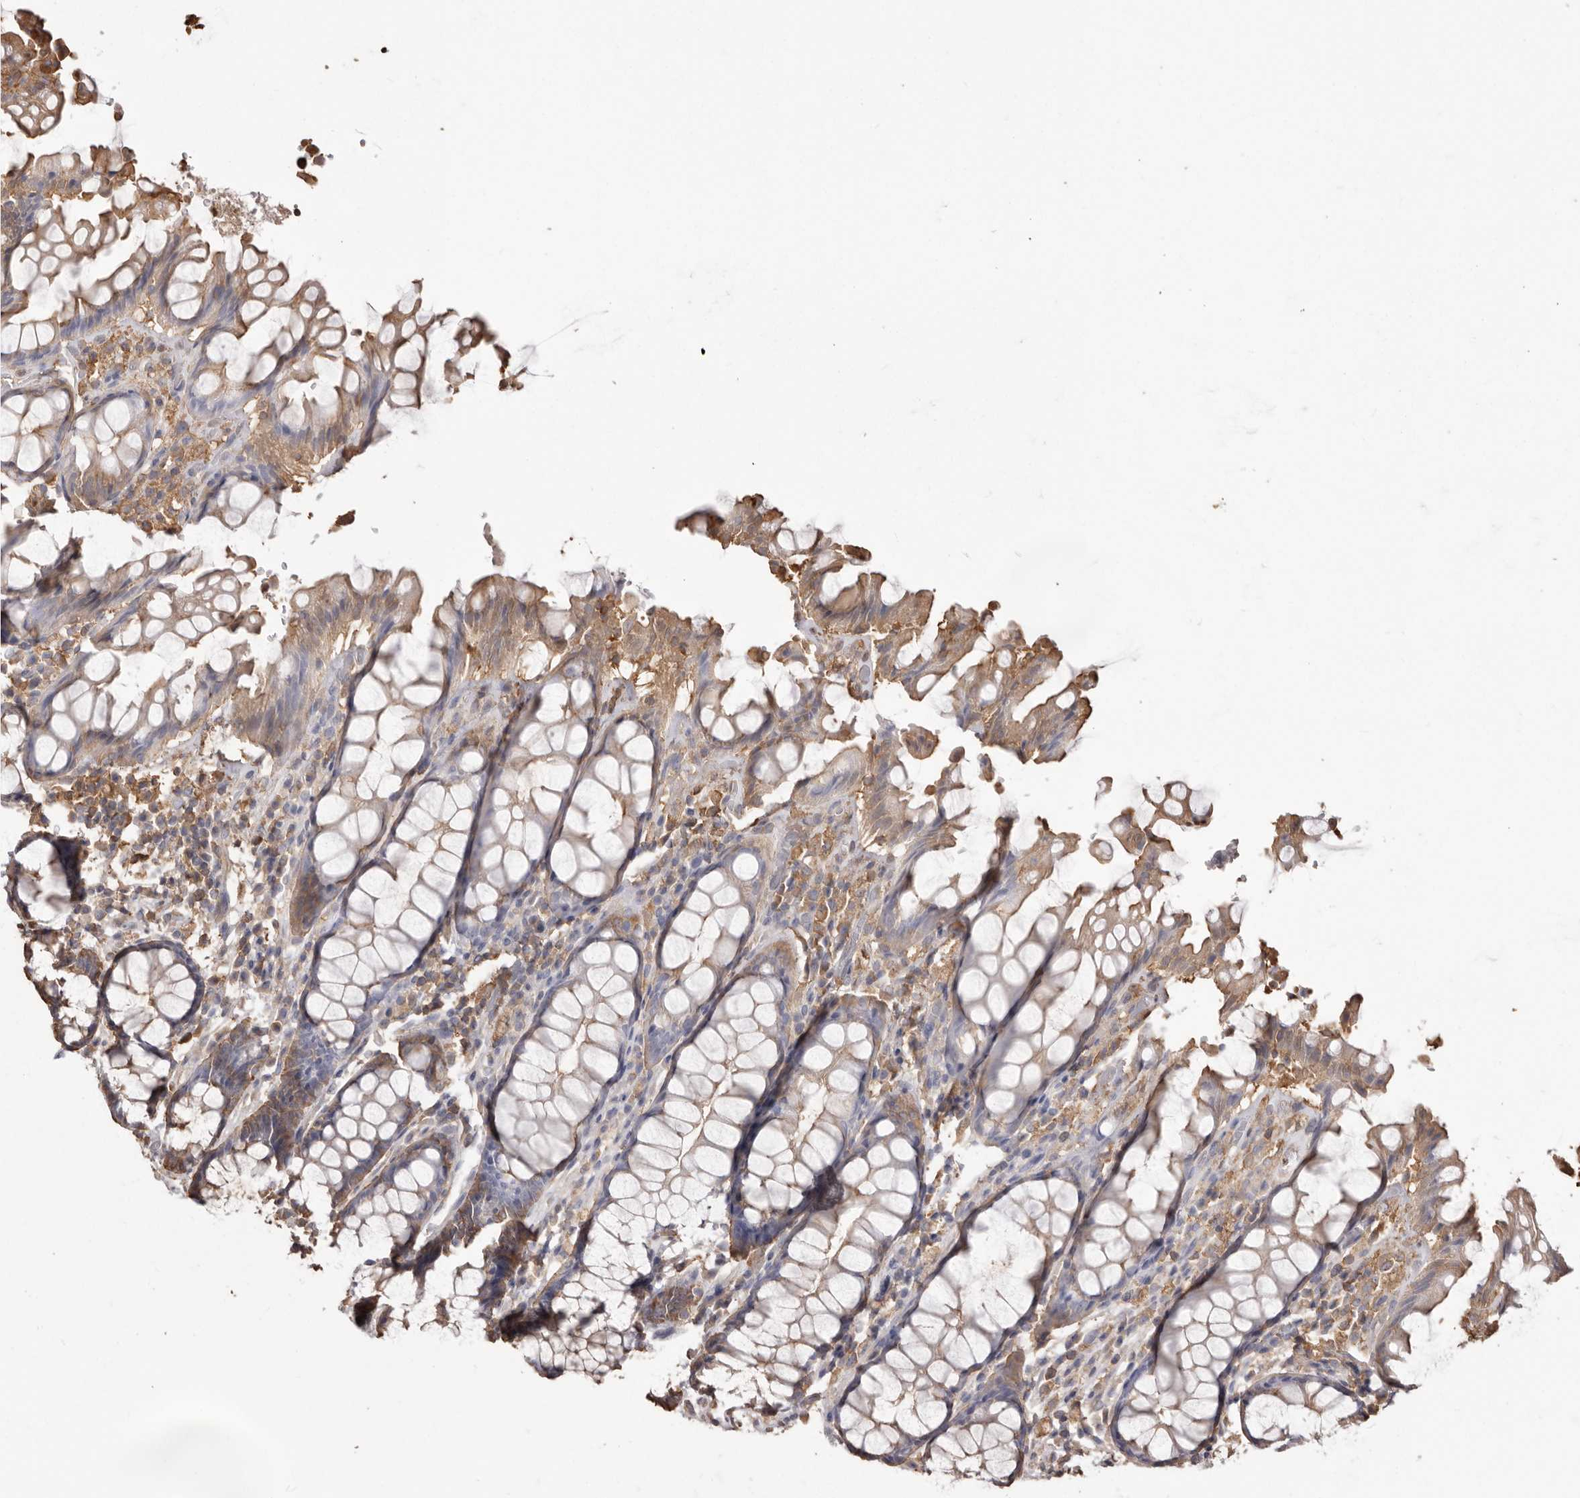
{"staining": {"intensity": "moderate", "quantity": ">75%", "location": "cytoplasmic/membranous"}, "tissue": "rectum", "cell_type": "Glandular cells", "image_type": "normal", "snomed": [{"axis": "morphology", "description": "Normal tissue, NOS"}, {"axis": "topography", "description": "Rectum"}], "caption": "A brown stain labels moderate cytoplasmic/membranous positivity of a protein in glandular cells of normal human rectum.", "gene": "PKM", "patient": {"sex": "male", "age": 64}}